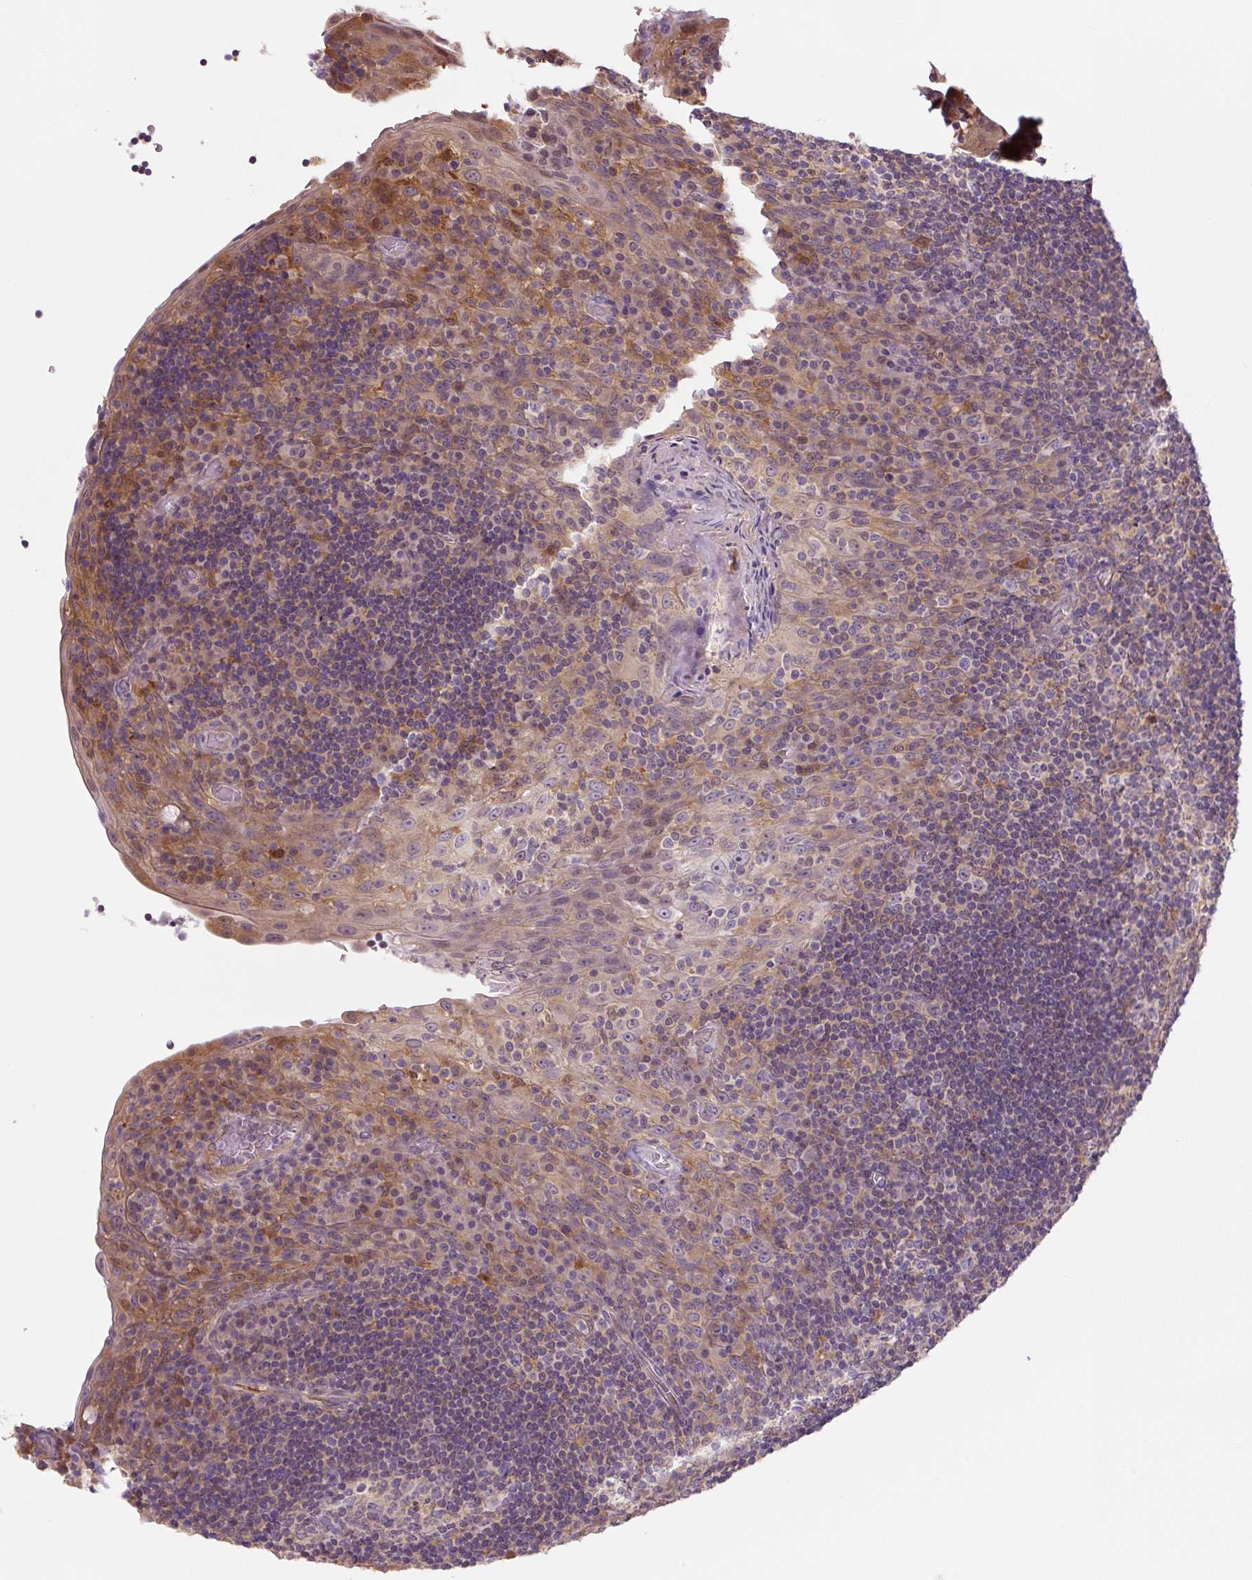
{"staining": {"intensity": "weak", "quantity": "25%-75%", "location": "cytoplasmic/membranous"}, "tissue": "tonsil", "cell_type": "Germinal center cells", "image_type": "normal", "snomed": [{"axis": "morphology", "description": "Normal tissue, NOS"}, {"axis": "topography", "description": "Tonsil"}], "caption": "Germinal center cells show low levels of weak cytoplasmic/membranous positivity in approximately 25%-75% of cells in normal tonsil. (Brightfield microscopy of DAB IHC at high magnification).", "gene": "SPSB2", "patient": {"sex": "male", "age": 17}}